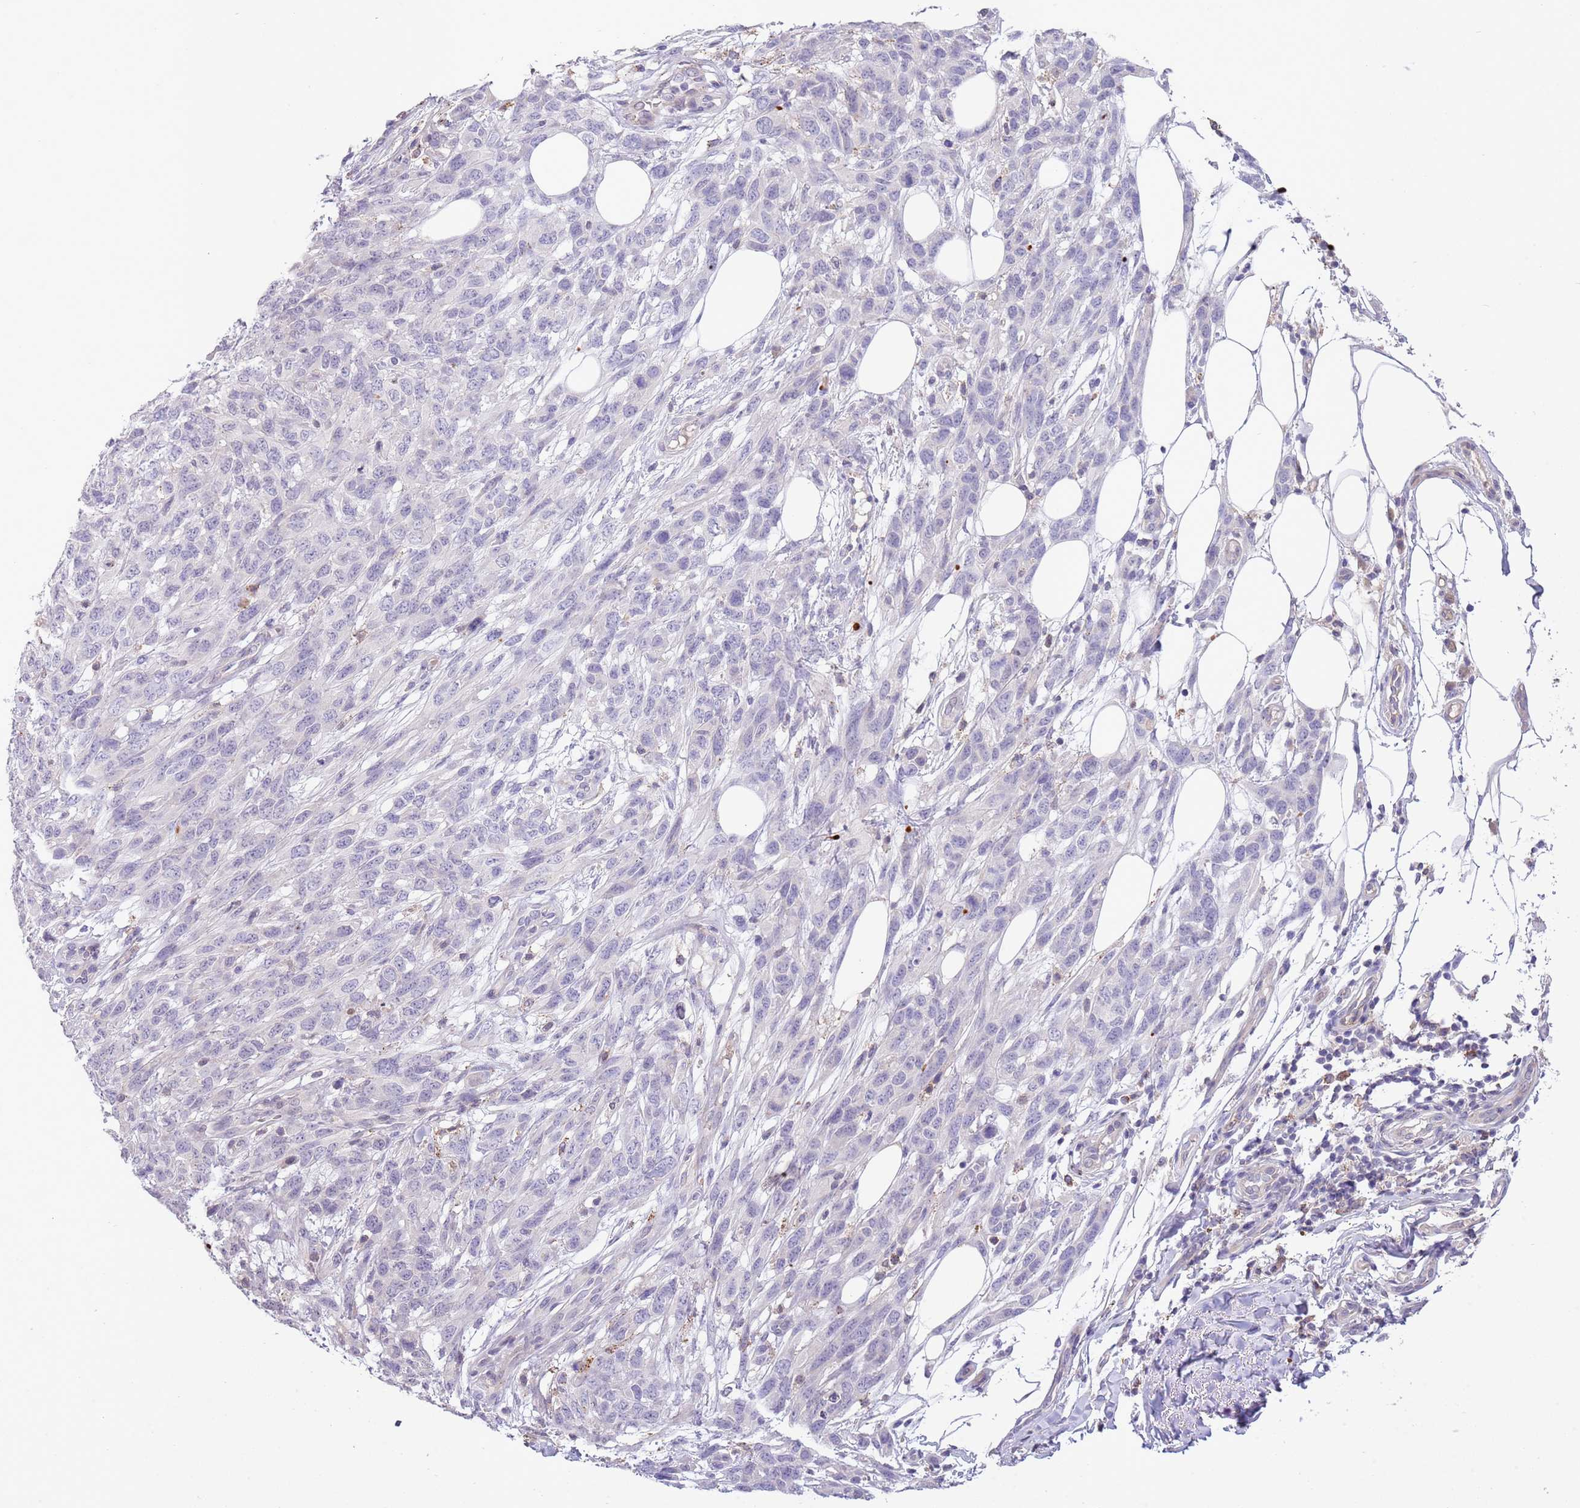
{"staining": {"intensity": "negative", "quantity": "none", "location": "none"}, "tissue": "melanoma", "cell_type": "Tumor cells", "image_type": "cancer", "snomed": [{"axis": "morphology", "description": "Normal morphology"}, {"axis": "morphology", "description": "Malignant melanoma, NOS"}, {"axis": "topography", "description": "Skin"}], "caption": "Melanoma was stained to show a protein in brown. There is no significant positivity in tumor cells. Nuclei are stained in blue.", "gene": "ABHD17A", "patient": {"sex": "female", "age": 72}}